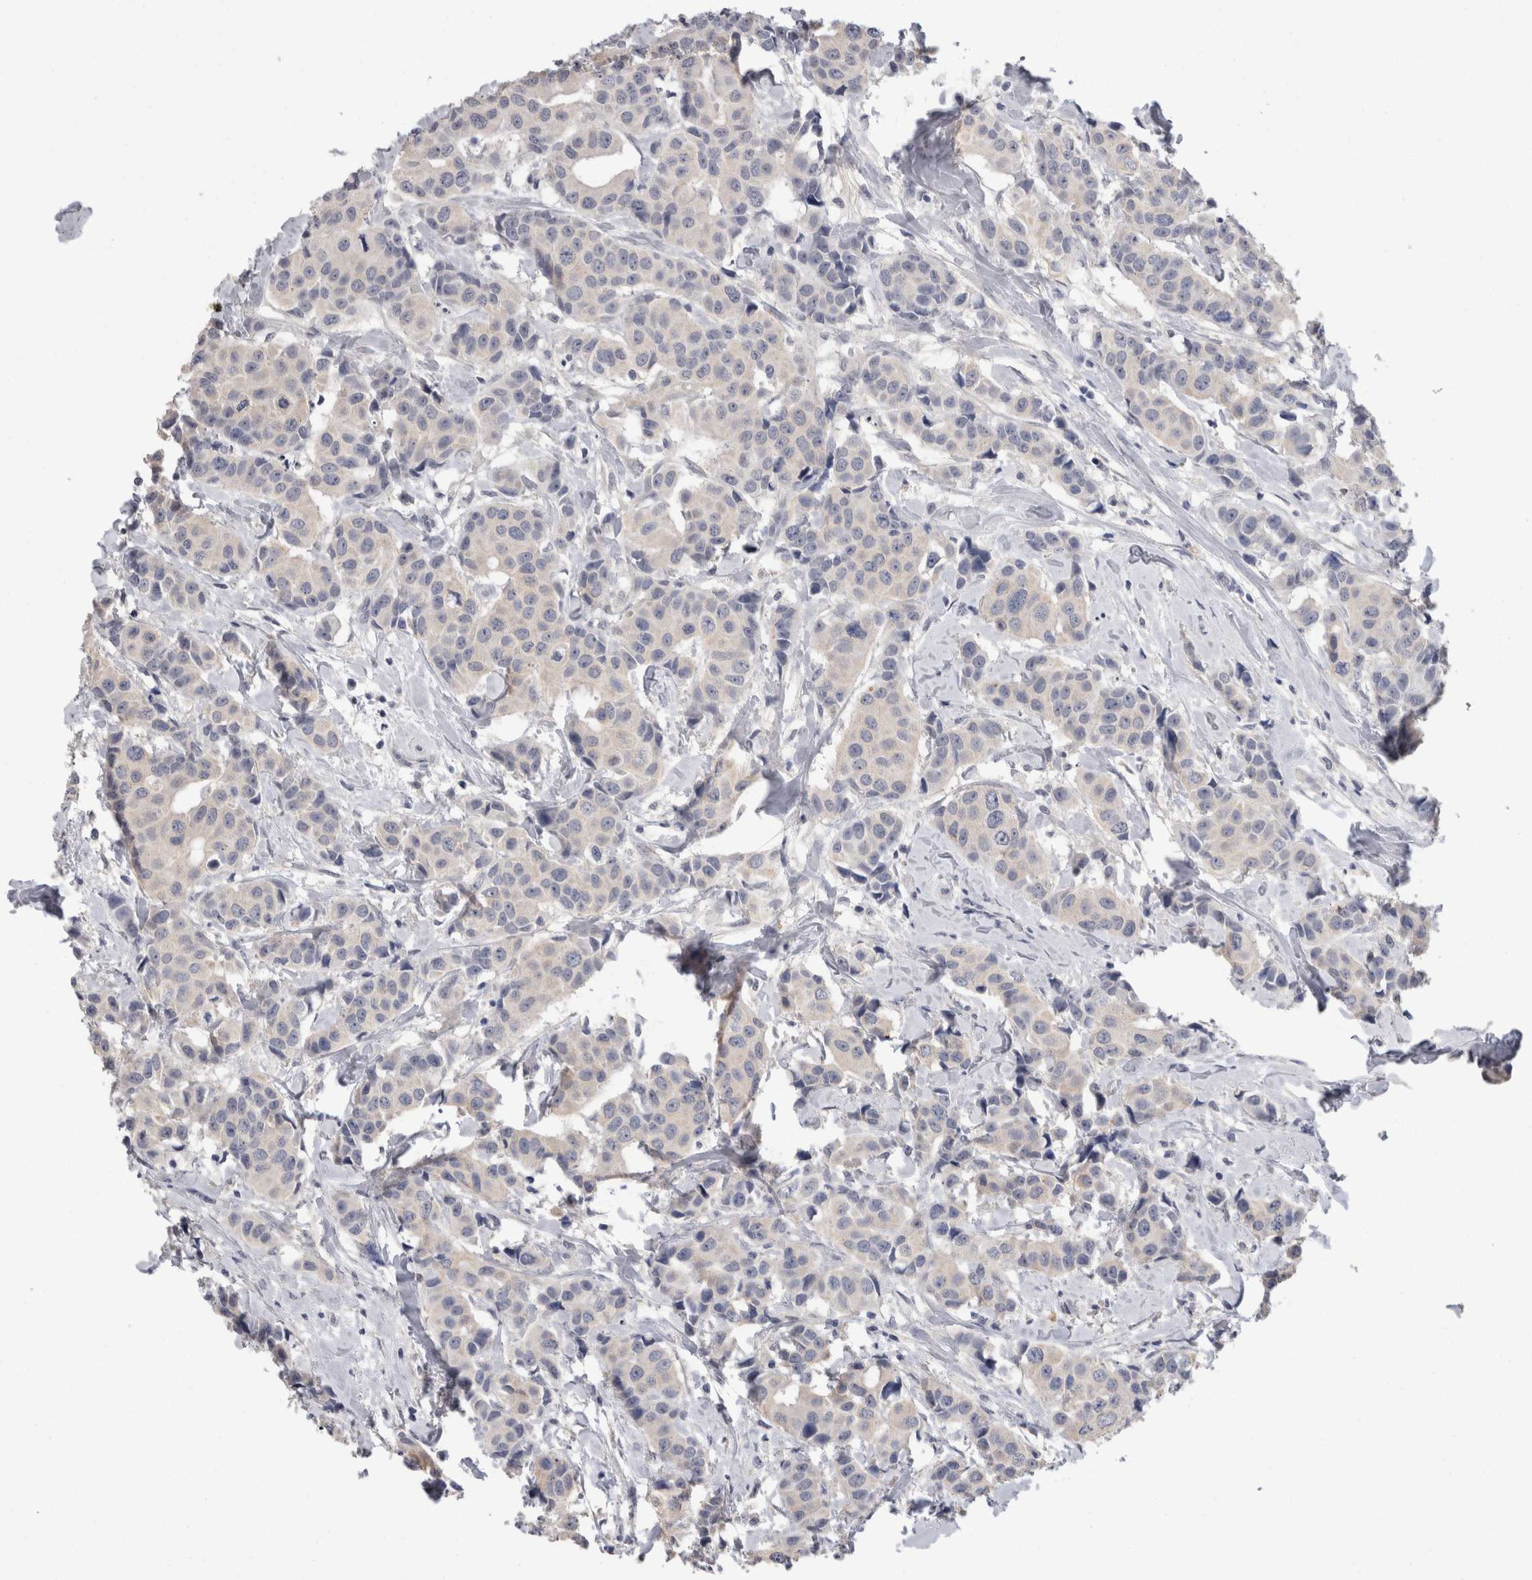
{"staining": {"intensity": "negative", "quantity": "none", "location": "none"}, "tissue": "breast cancer", "cell_type": "Tumor cells", "image_type": "cancer", "snomed": [{"axis": "morphology", "description": "Normal tissue, NOS"}, {"axis": "morphology", "description": "Duct carcinoma"}, {"axis": "topography", "description": "Breast"}], "caption": "Image shows no significant protein positivity in tumor cells of breast cancer. (DAB (3,3'-diaminobenzidine) immunohistochemistry with hematoxylin counter stain).", "gene": "FHOD3", "patient": {"sex": "female", "age": 39}}